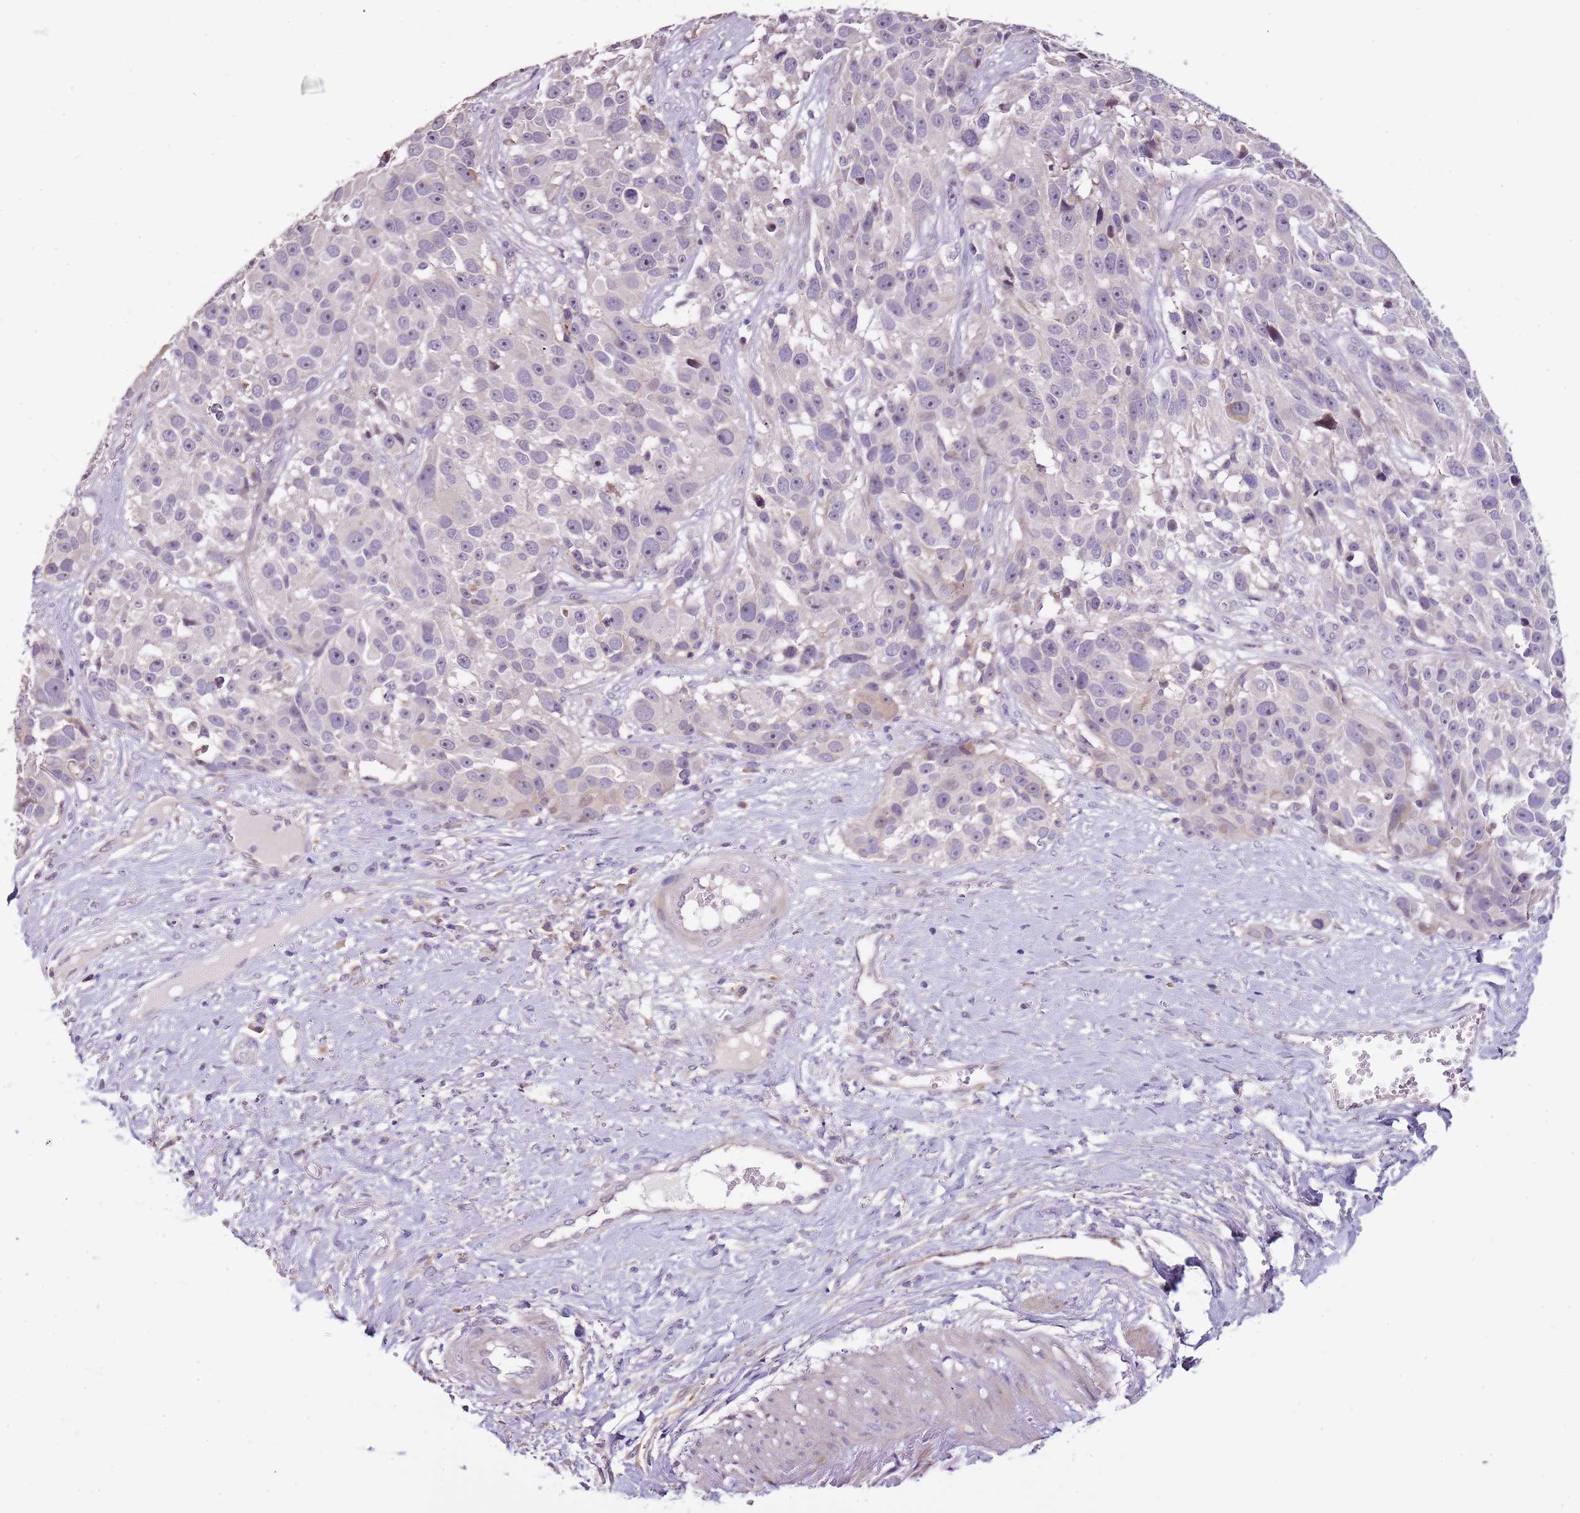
{"staining": {"intensity": "weak", "quantity": "<25%", "location": "nuclear"}, "tissue": "melanoma", "cell_type": "Tumor cells", "image_type": "cancer", "snomed": [{"axis": "morphology", "description": "Malignant melanoma, NOS"}, {"axis": "topography", "description": "Skin"}], "caption": "Immunohistochemistry micrograph of human melanoma stained for a protein (brown), which shows no positivity in tumor cells.", "gene": "NKX2-3", "patient": {"sex": "male", "age": 84}}